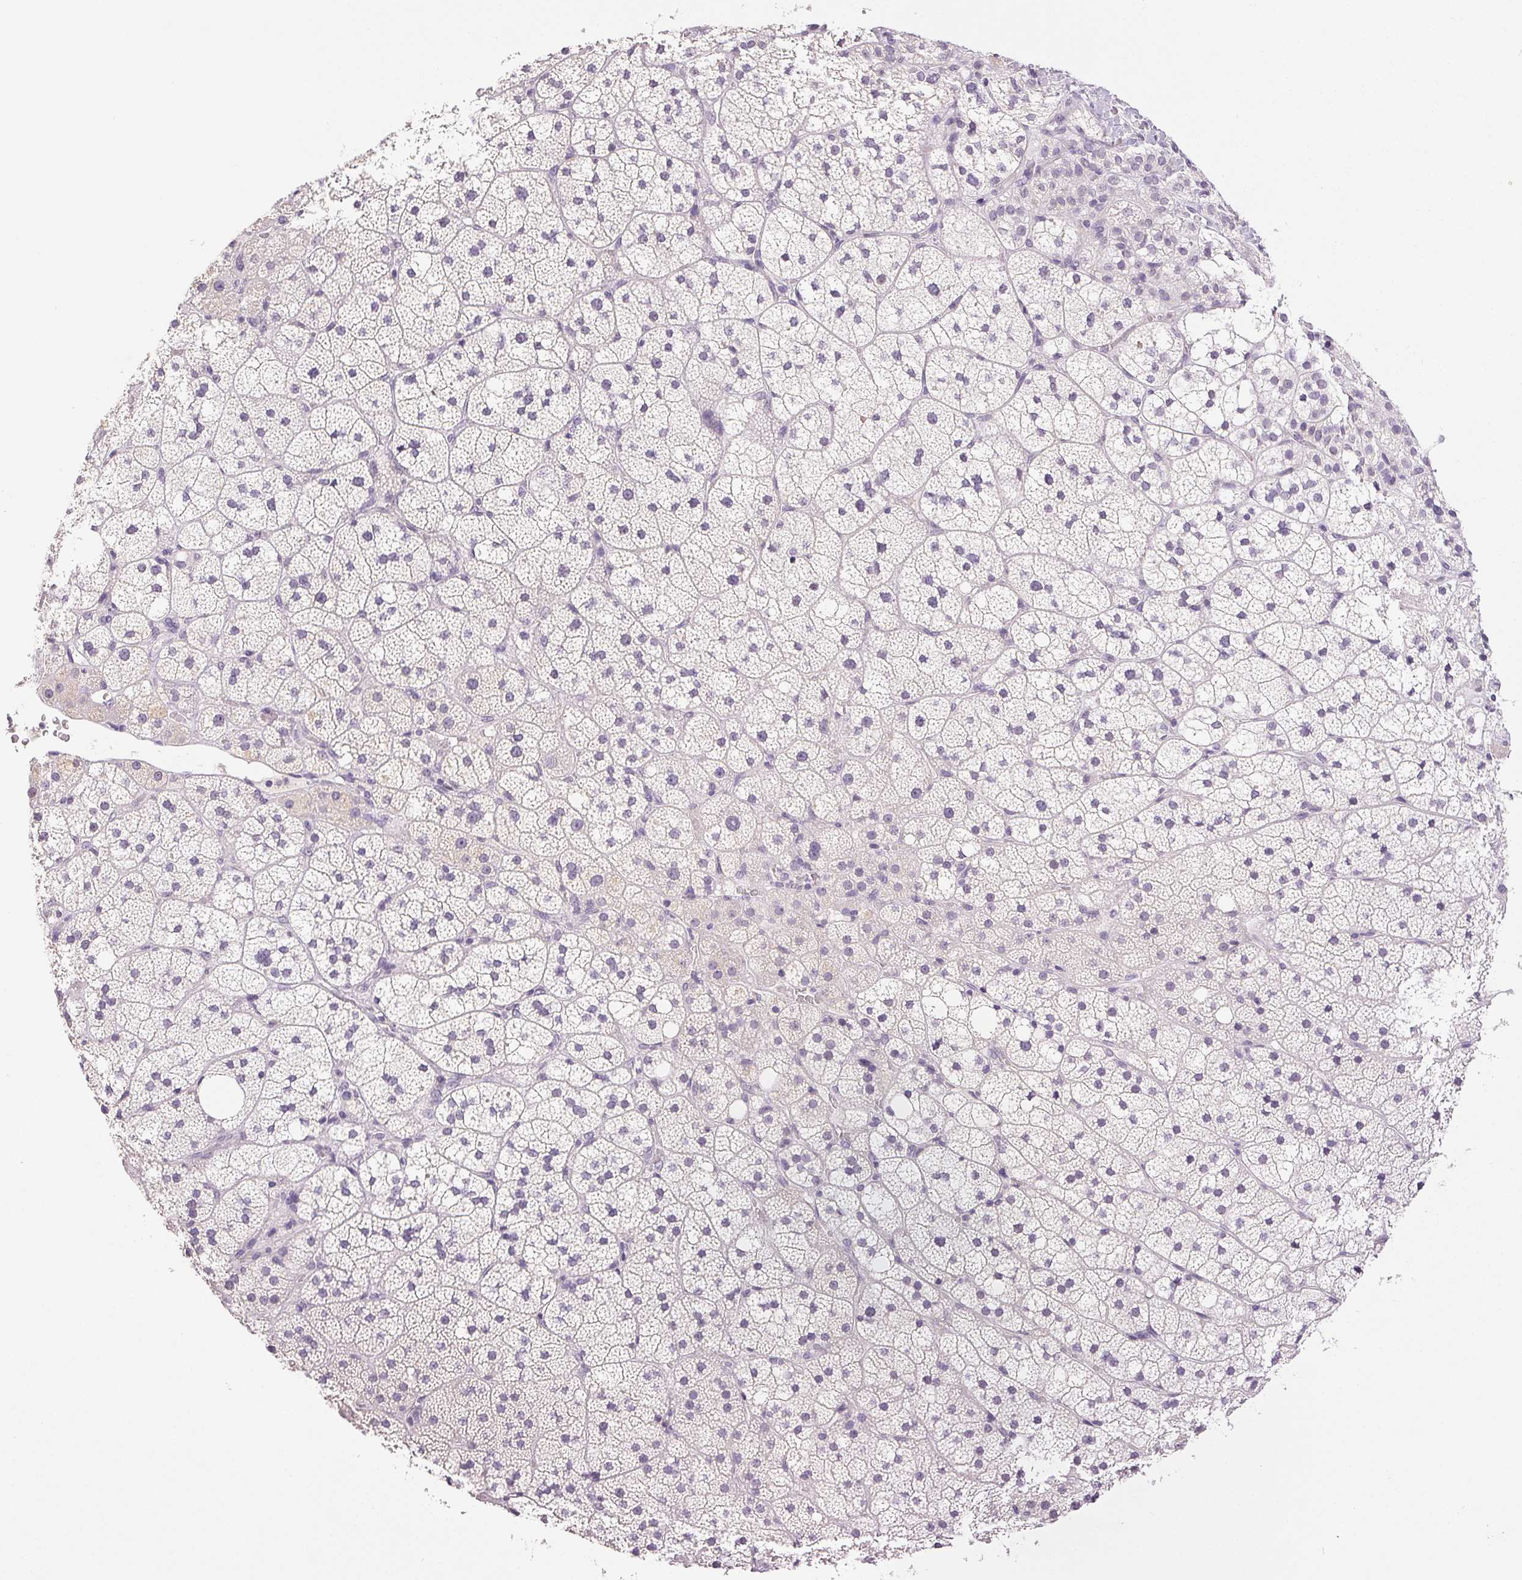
{"staining": {"intensity": "negative", "quantity": "none", "location": "none"}, "tissue": "adrenal gland", "cell_type": "Glandular cells", "image_type": "normal", "snomed": [{"axis": "morphology", "description": "Normal tissue, NOS"}, {"axis": "topography", "description": "Adrenal gland"}], "caption": "Immunohistochemistry (IHC) histopathology image of benign adrenal gland: human adrenal gland stained with DAB shows no significant protein positivity in glandular cells.", "gene": "PLCB1", "patient": {"sex": "male", "age": 53}}